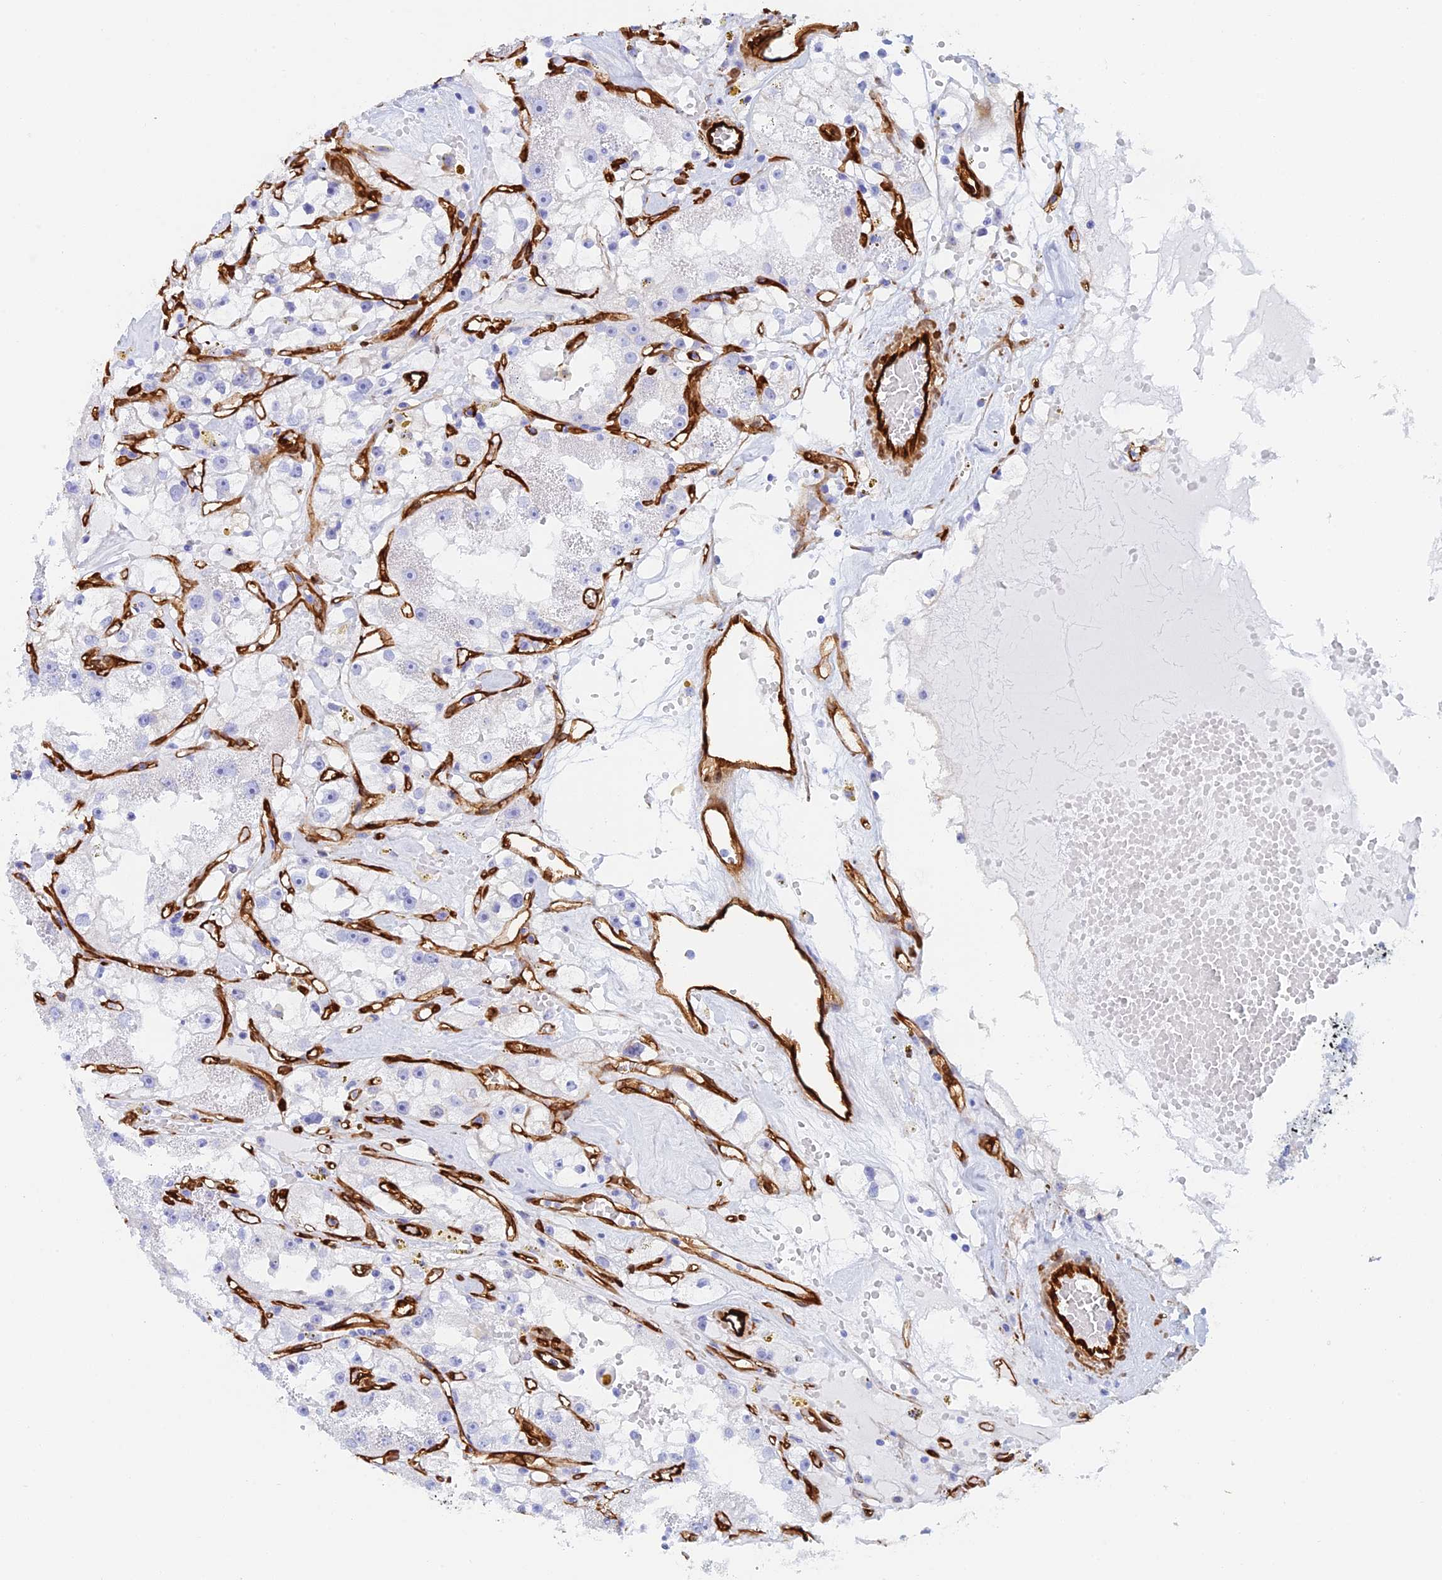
{"staining": {"intensity": "negative", "quantity": "none", "location": "none"}, "tissue": "renal cancer", "cell_type": "Tumor cells", "image_type": "cancer", "snomed": [{"axis": "morphology", "description": "Adenocarcinoma, NOS"}, {"axis": "topography", "description": "Kidney"}], "caption": "Immunohistochemical staining of human adenocarcinoma (renal) demonstrates no significant positivity in tumor cells. The staining was performed using DAB (3,3'-diaminobenzidine) to visualize the protein expression in brown, while the nuclei were stained in blue with hematoxylin (Magnification: 20x).", "gene": "CRIP2", "patient": {"sex": "male", "age": 56}}